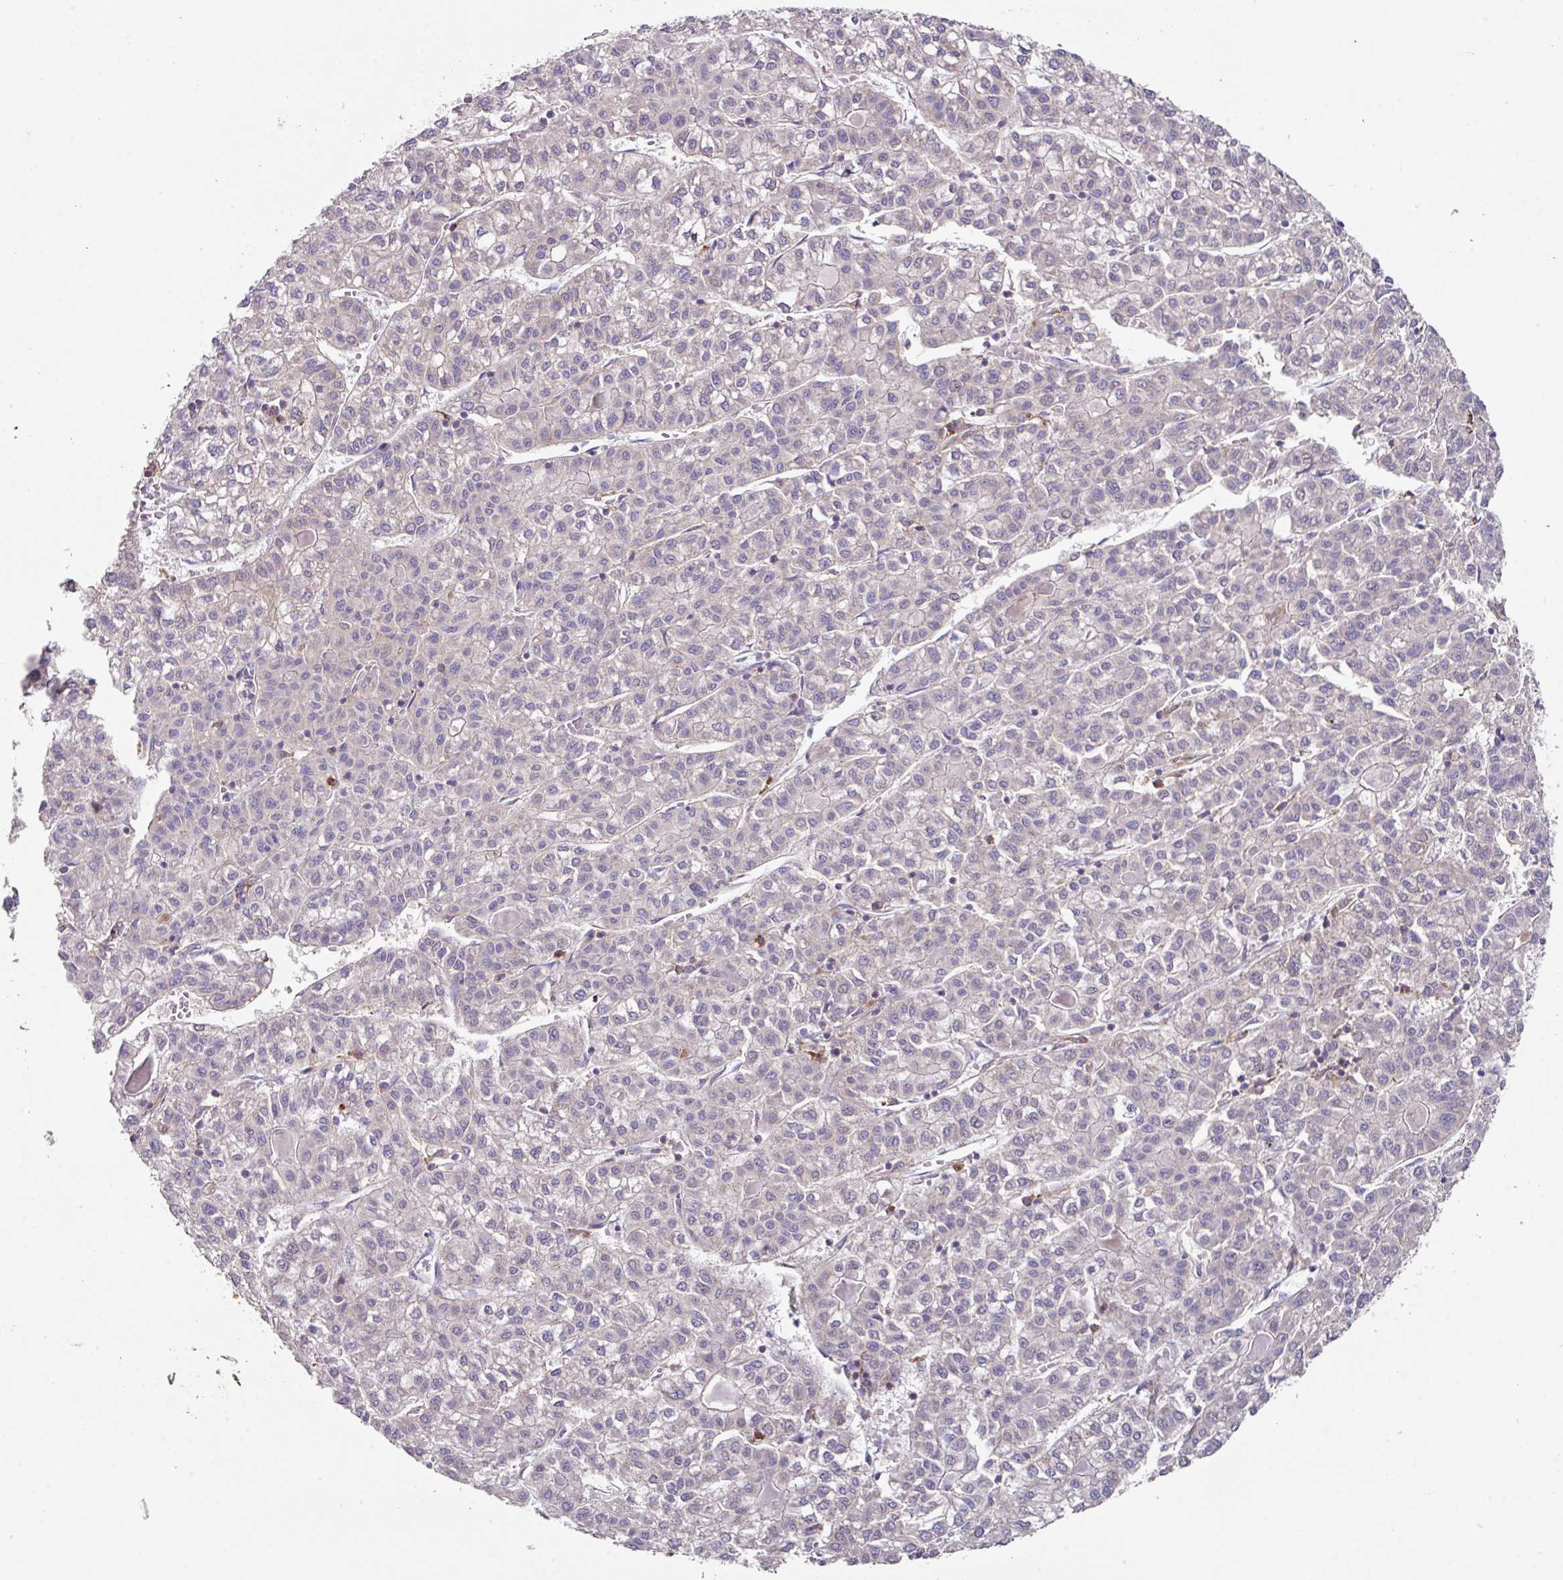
{"staining": {"intensity": "negative", "quantity": "none", "location": "none"}, "tissue": "liver cancer", "cell_type": "Tumor cells", "image_type": "cancer", "snomed": [{"axis": "morphology", "description": "Carcinoma, Hepatocellular, NOS"}, {"axis": "topography", "description": "Liver"}], "caption": "An image of liver cancer (hepatocellular carcinoma) stained for a protein shows no brown staining in tumor cells.", "gene": "EIF4B", "patient": {"sex": "female", "age": 43}}